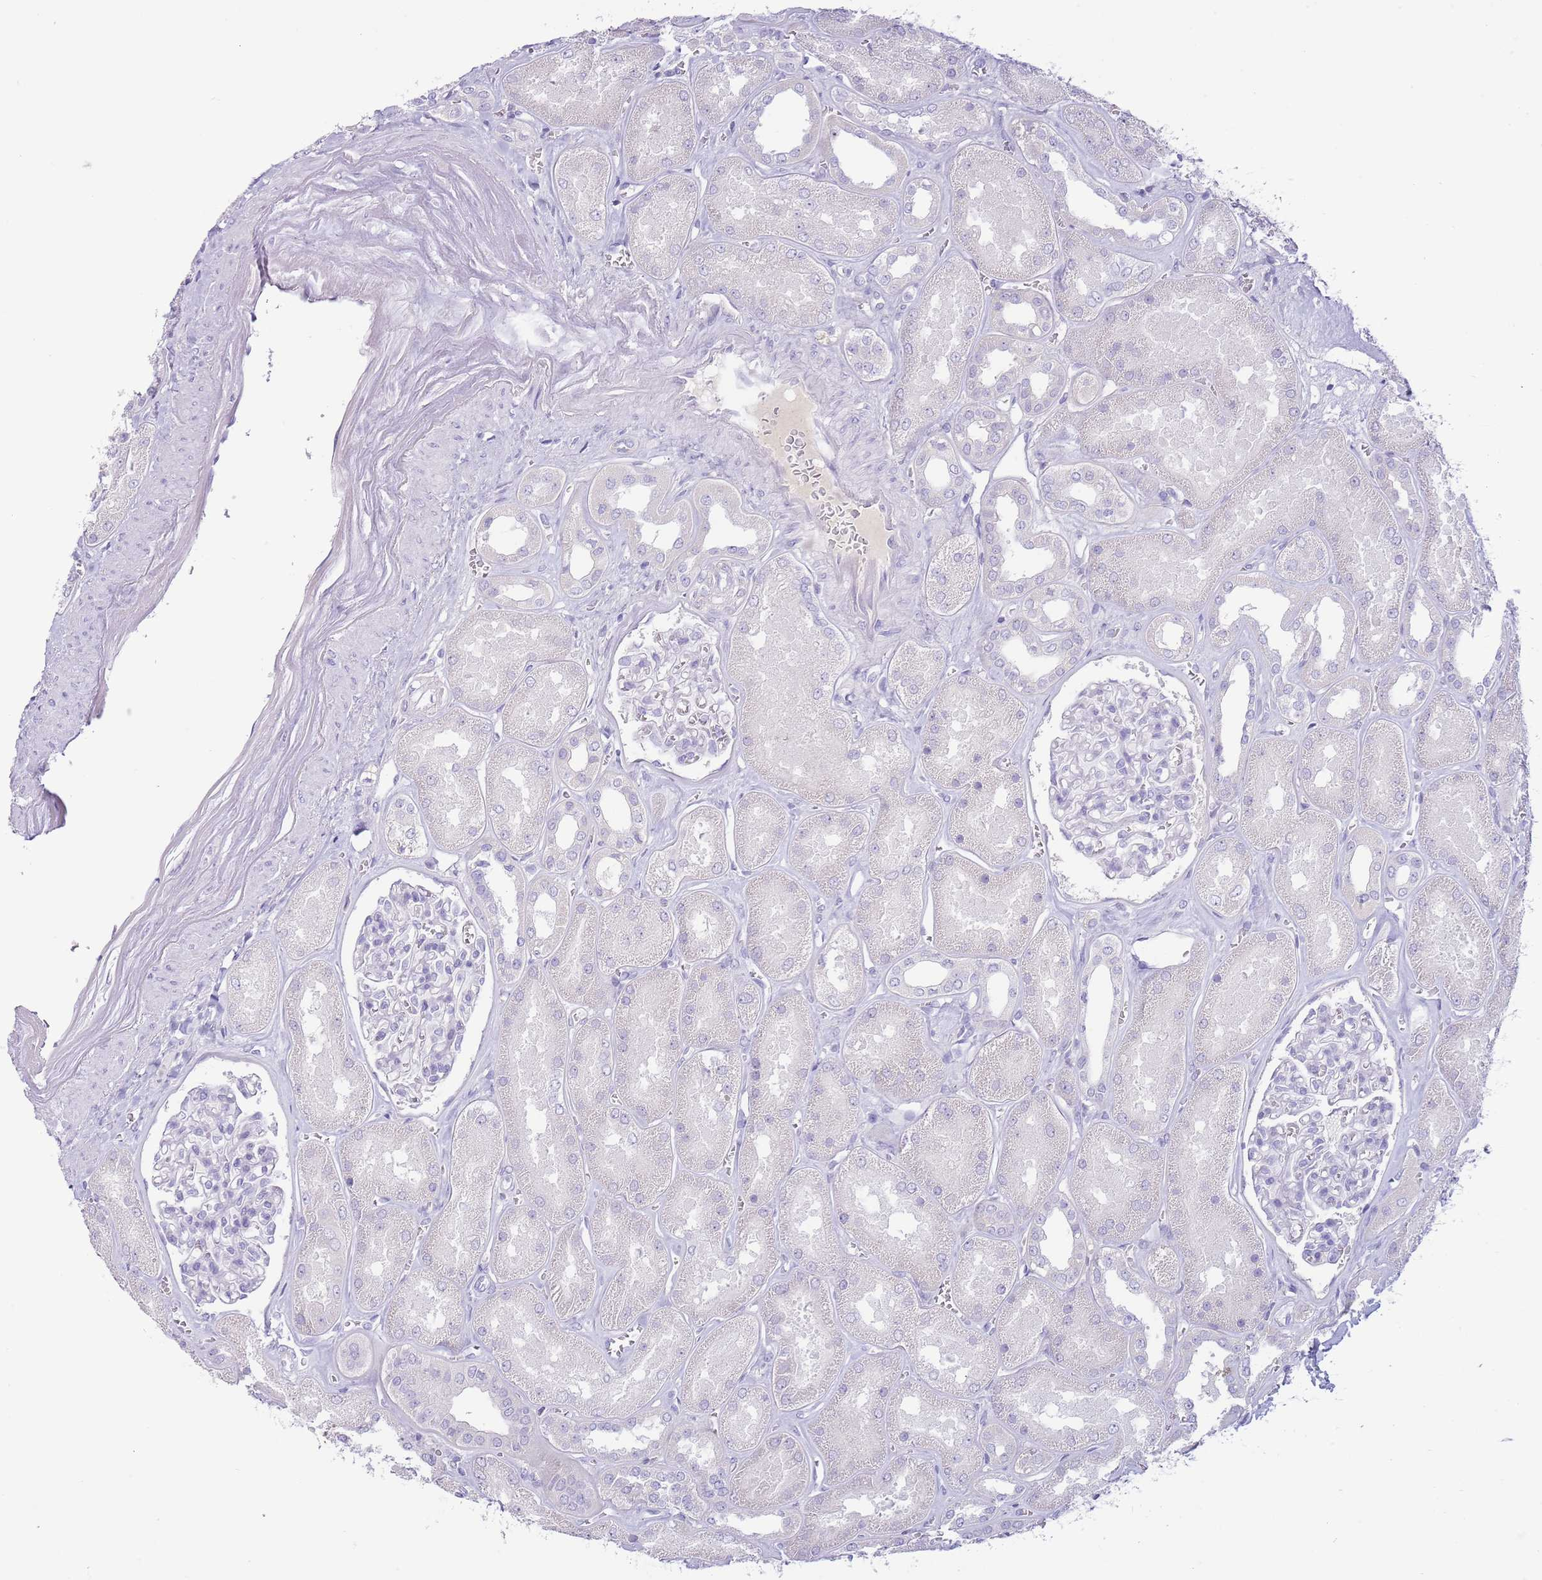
{"staining": {"intensity": "negative", "quantity": "none", "location": "none"}, "tissue": "kidney", "cell_type": "Cells in glomeruli", "image_type": "normal", "snomed": [{"axis": "morphology", "description": "Normal tissue, NOS"}, {"axis": "morphology", "description": "Adenocarcinoma, NOS"}, {"axis": "topography", "description": "Kidney"}], "caption": "High power microscopy micrograph of an IHC histopathology image of benign kidney, revealing no significant expression in cells in glomeruli.", "gene": "TOX2", "patient": {"sex": "female", "age": 68}}